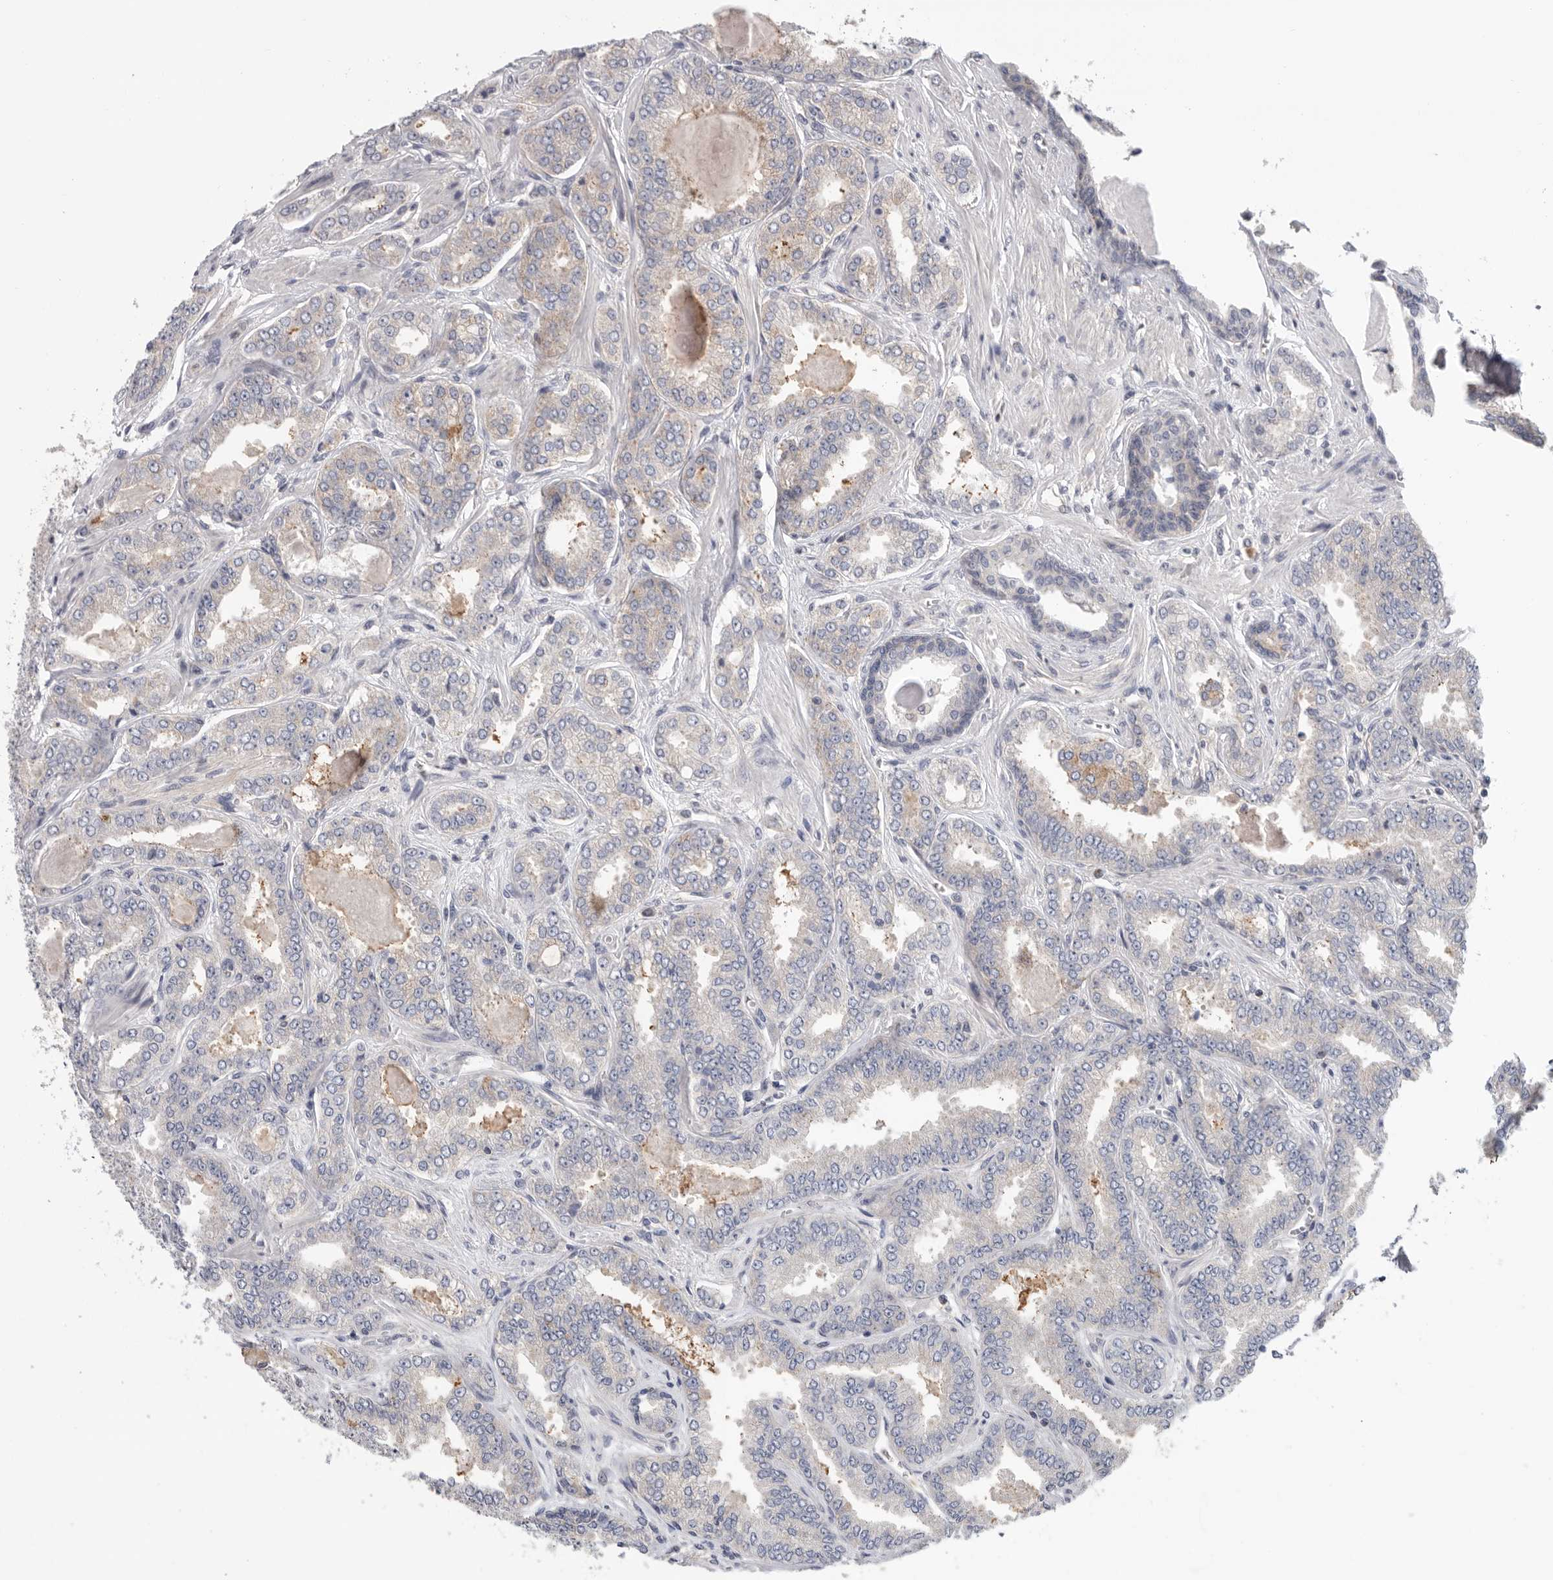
{"staining": {"intensity": "negative", "quantity": "none", "location": "none"}, "tissue": "prostate cancer", "cell_type": "Tumor cells", "image_type": "cancer", "snomed": [{"axis": "morphology", "description": "Adenocarcinoma, High grade"}, {"axis": "topography", "description": "Prostate"}], "caption": "There is no significant expression in tumor cells of adenocarcinoma (high-grade) (prostate). (DAB (3,3'-diaminobenzidine) immunohistochemistry, high magnification).", "gene": "KLK5", "patient": {"sex": "male", "age": 71}}